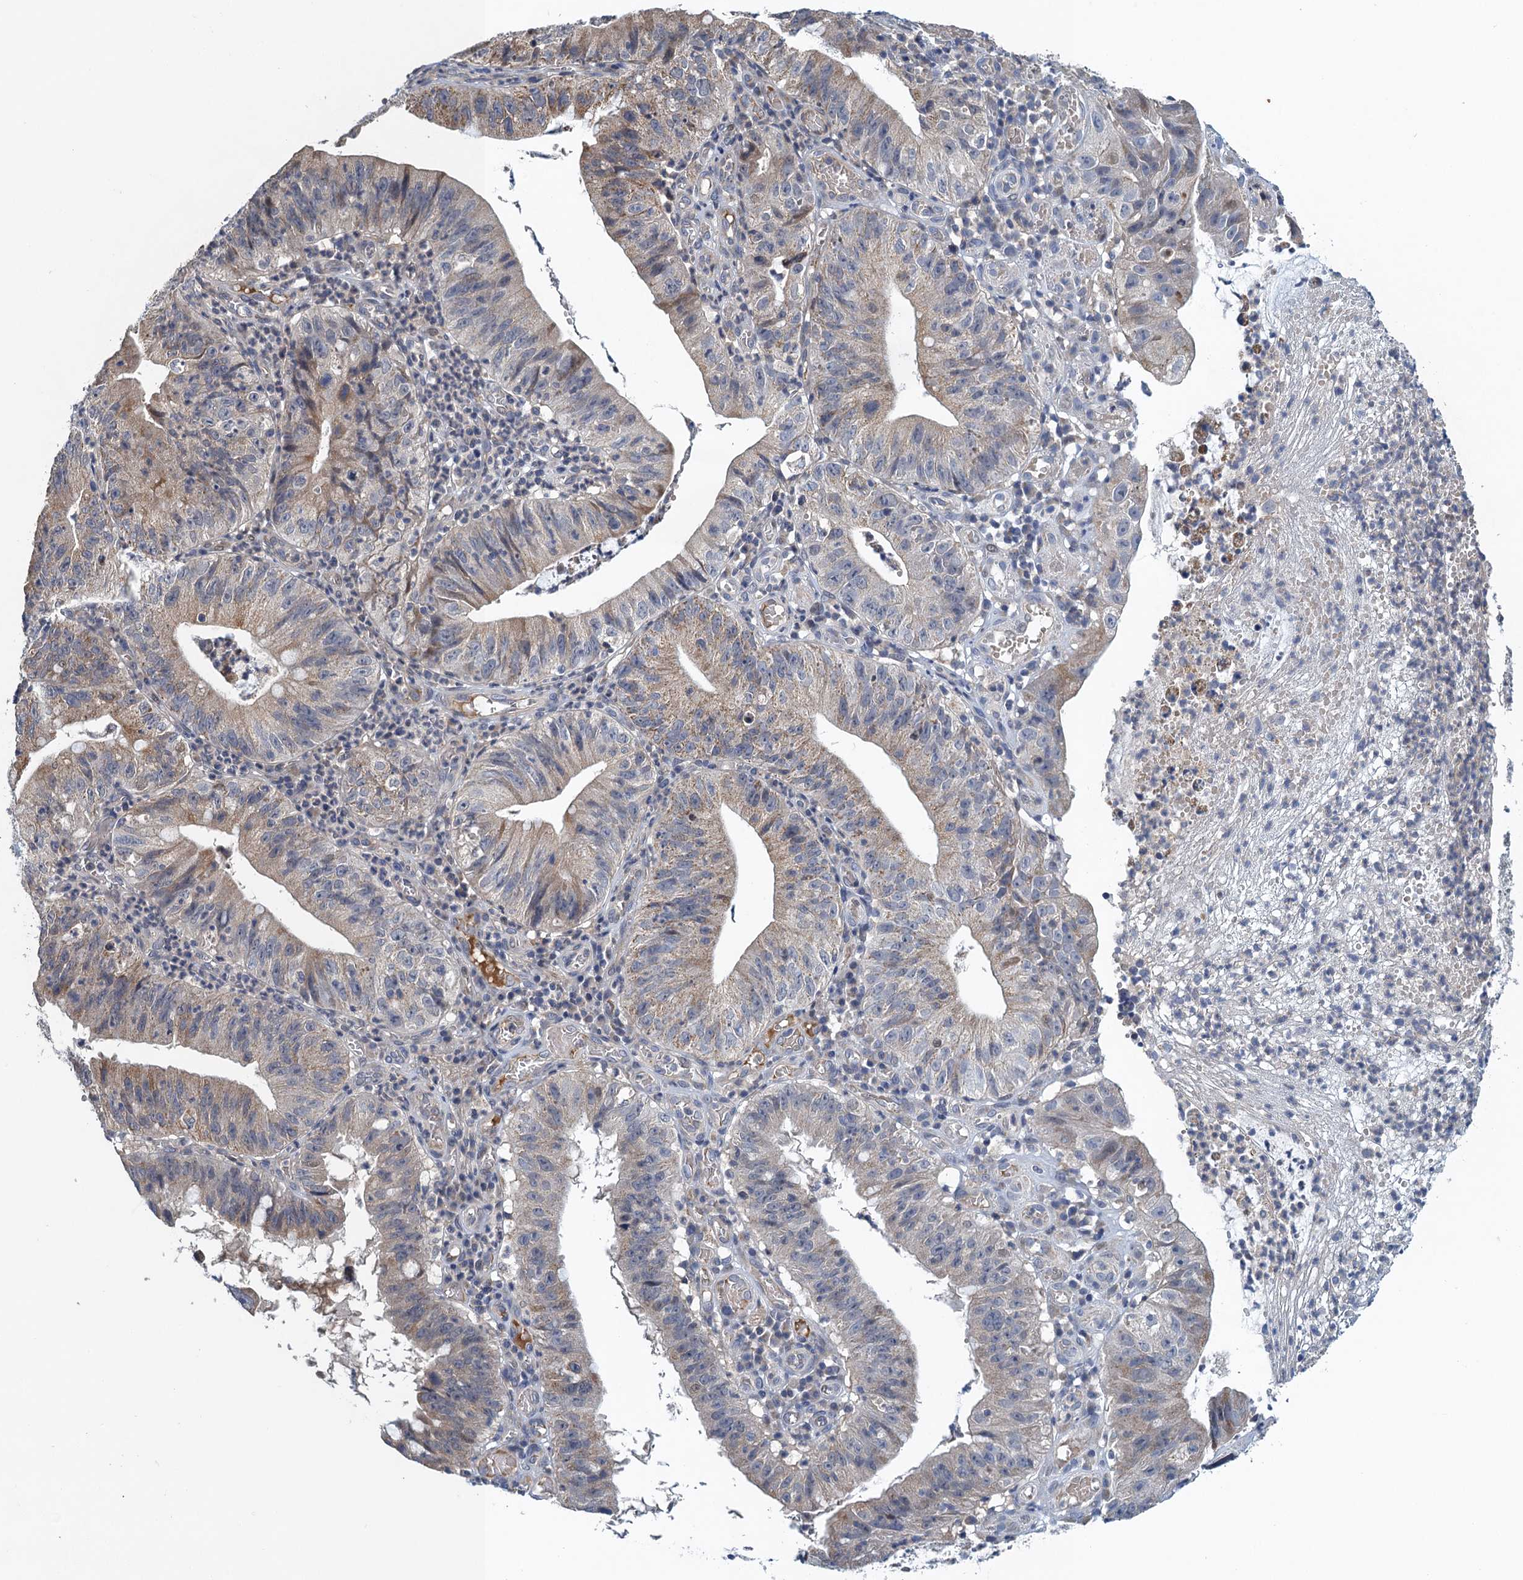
{"staining": {"intensity": "weak", "quantity": "25%-75%", "location": "cytoplasmic/membranous"}, "tissue": "stomach cancer", "cell_type": "Tumor cells", "image_type": "cancer", "snomed": [{"axis": "morphology", "description": "Adenocarcinoma, NOS"}, {"axis": "topography", "description": "Stomach"}], "caption": "Stomach cancer (adenocarcinoma) stained with a protein marker displays weak staining in tumor cells.", "gene": "MDM1", "patient": {"sex": "male", "age": 59}}